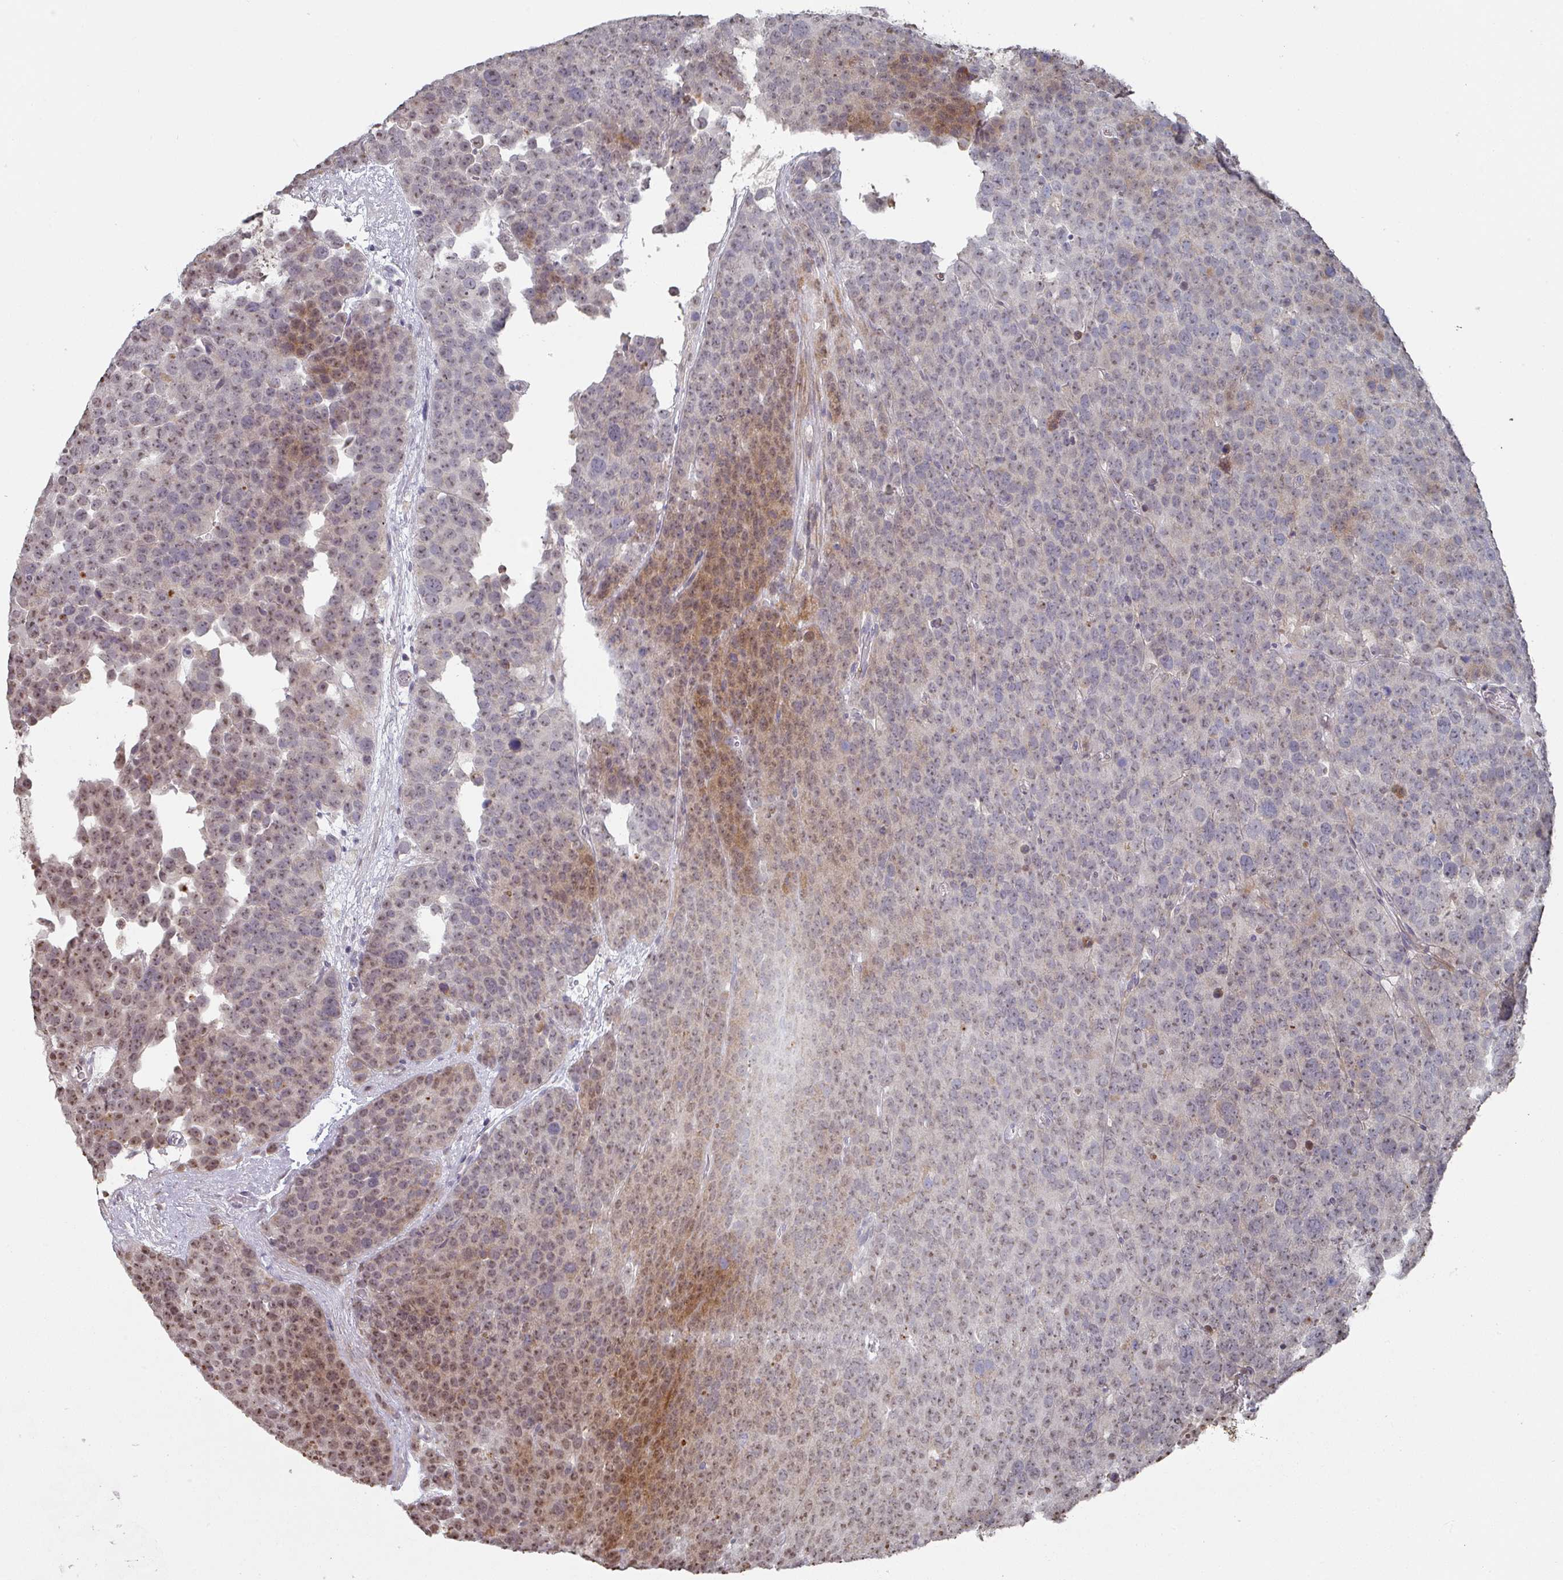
{"staining": {"intensity": "moderate", "quantity": "25%-75%", "location": "cytoplasmic/membranous,nuclear"}, "tissue": "testis cancer", "cell_type": "Tumor cells", "image_type": "cancer", "snomed": [{"axis": "morphology", "description": "Seminoma, NOS"}, {"axis": "topography", "description": "Testis"}], "caption": "Moderate cytoplasmic/membranous and nuclear protein expression is identified in approximately 25%-75% of tumor cells in testis seminoma. (DAB (3,3'-diaminobenzidine) IHC, brown staining for protein, blue staining for nuclei).", "gene": "ZNF654", "patient": {"sex": "male", "age": 71}}